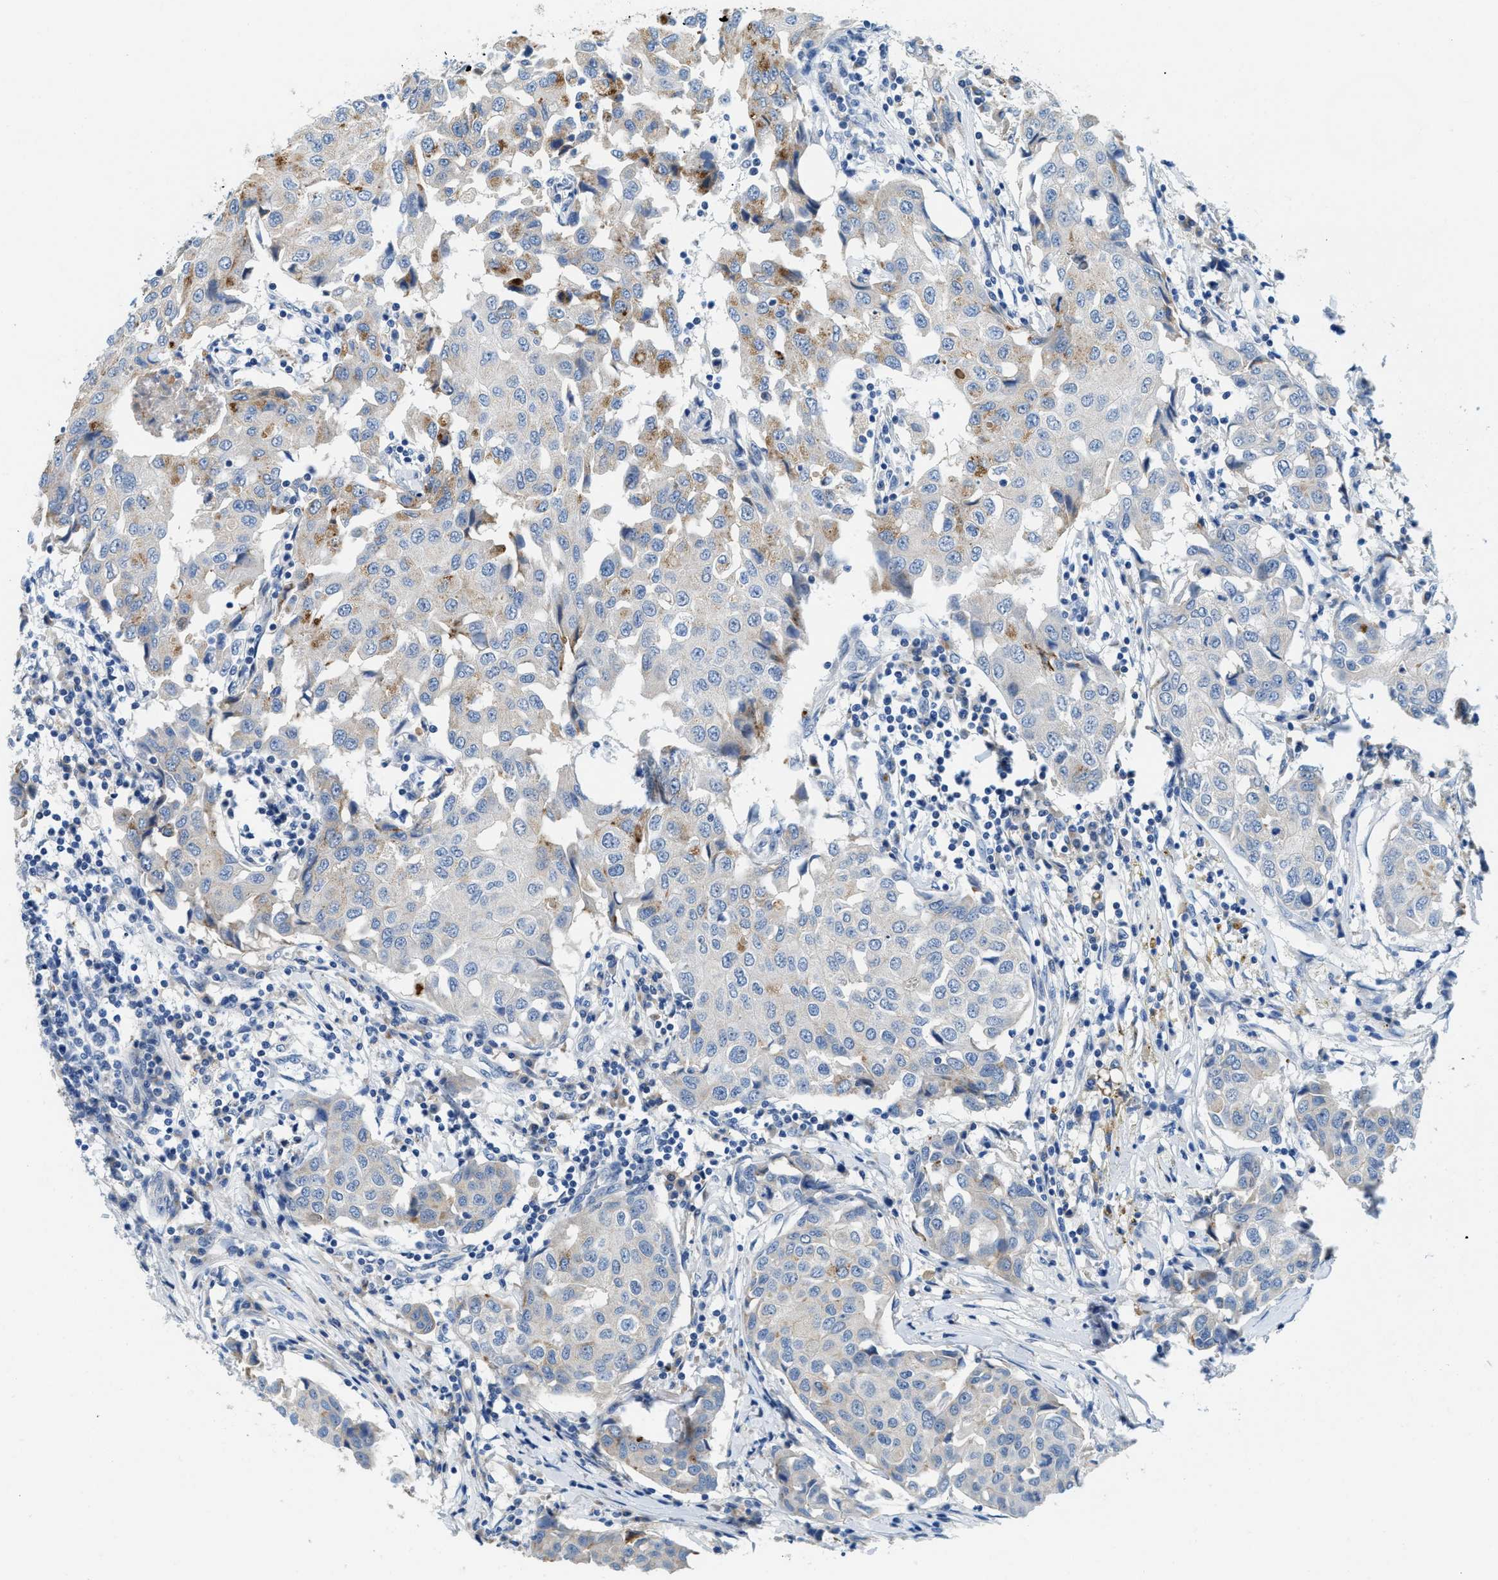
{"staining": {"intensity": "moderate", "quantity": "<25%", "location": "cytoplasmic/membranous"}, "tissue": "breast cancer", "cell_type": "Tumor cells", "image_type": "cancer", "snomed": [{"axis": "morphology", "description": "Duct carcinoma"}, {"axis": "topography", "description": "Breast"}], "caption": "Approximately <25% of tumor cells in human breast cancer (intraductal carcinoma) reveal moderate cytoplasmic/membranous protein positivity as visualized by brown immunohistochemical staining.", "gene": "TSPAN3", "patient": {"sex": "female", "age": 80}}